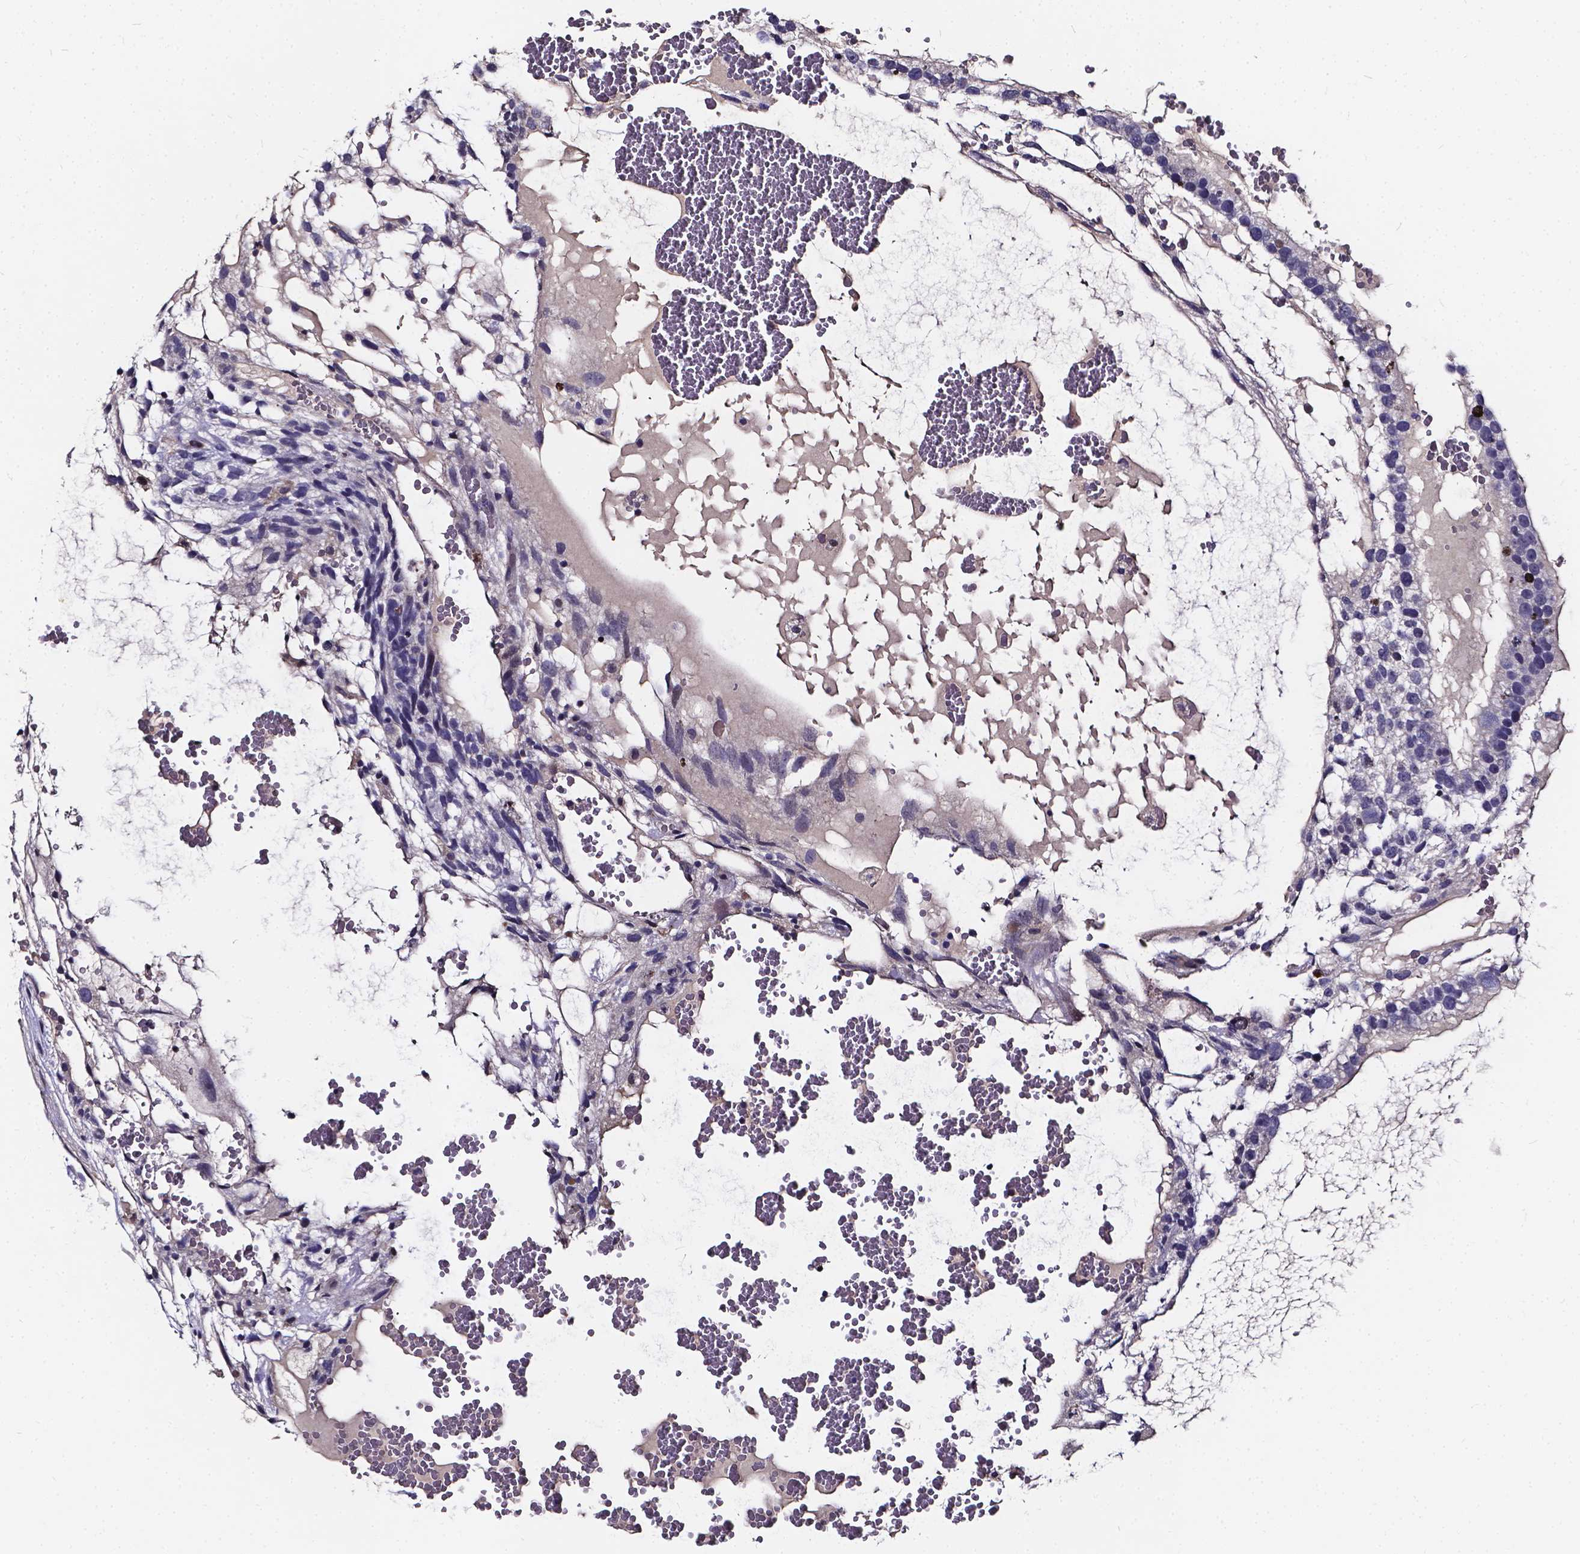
{"staining": {"intensity": "negative", "quantity": "none", "location": "none"}, "tissue": "testis cancer", "cell_type": "Tumor cells", "image_type": "cancer", "snomed": [{"axis": "morphology", "description": "Normal tissue, NOS"}, {"axis": "morphology", "description": "Carcinoma, Embryonal, NOS"}, {"axis": "topography", "description": "Testis"}], "caption": "A histopathology image of human testis cancer is negative for staining in tumor cells.", "gene": "SOWAHA", "patient": {"sex": "male", "age": 32}}